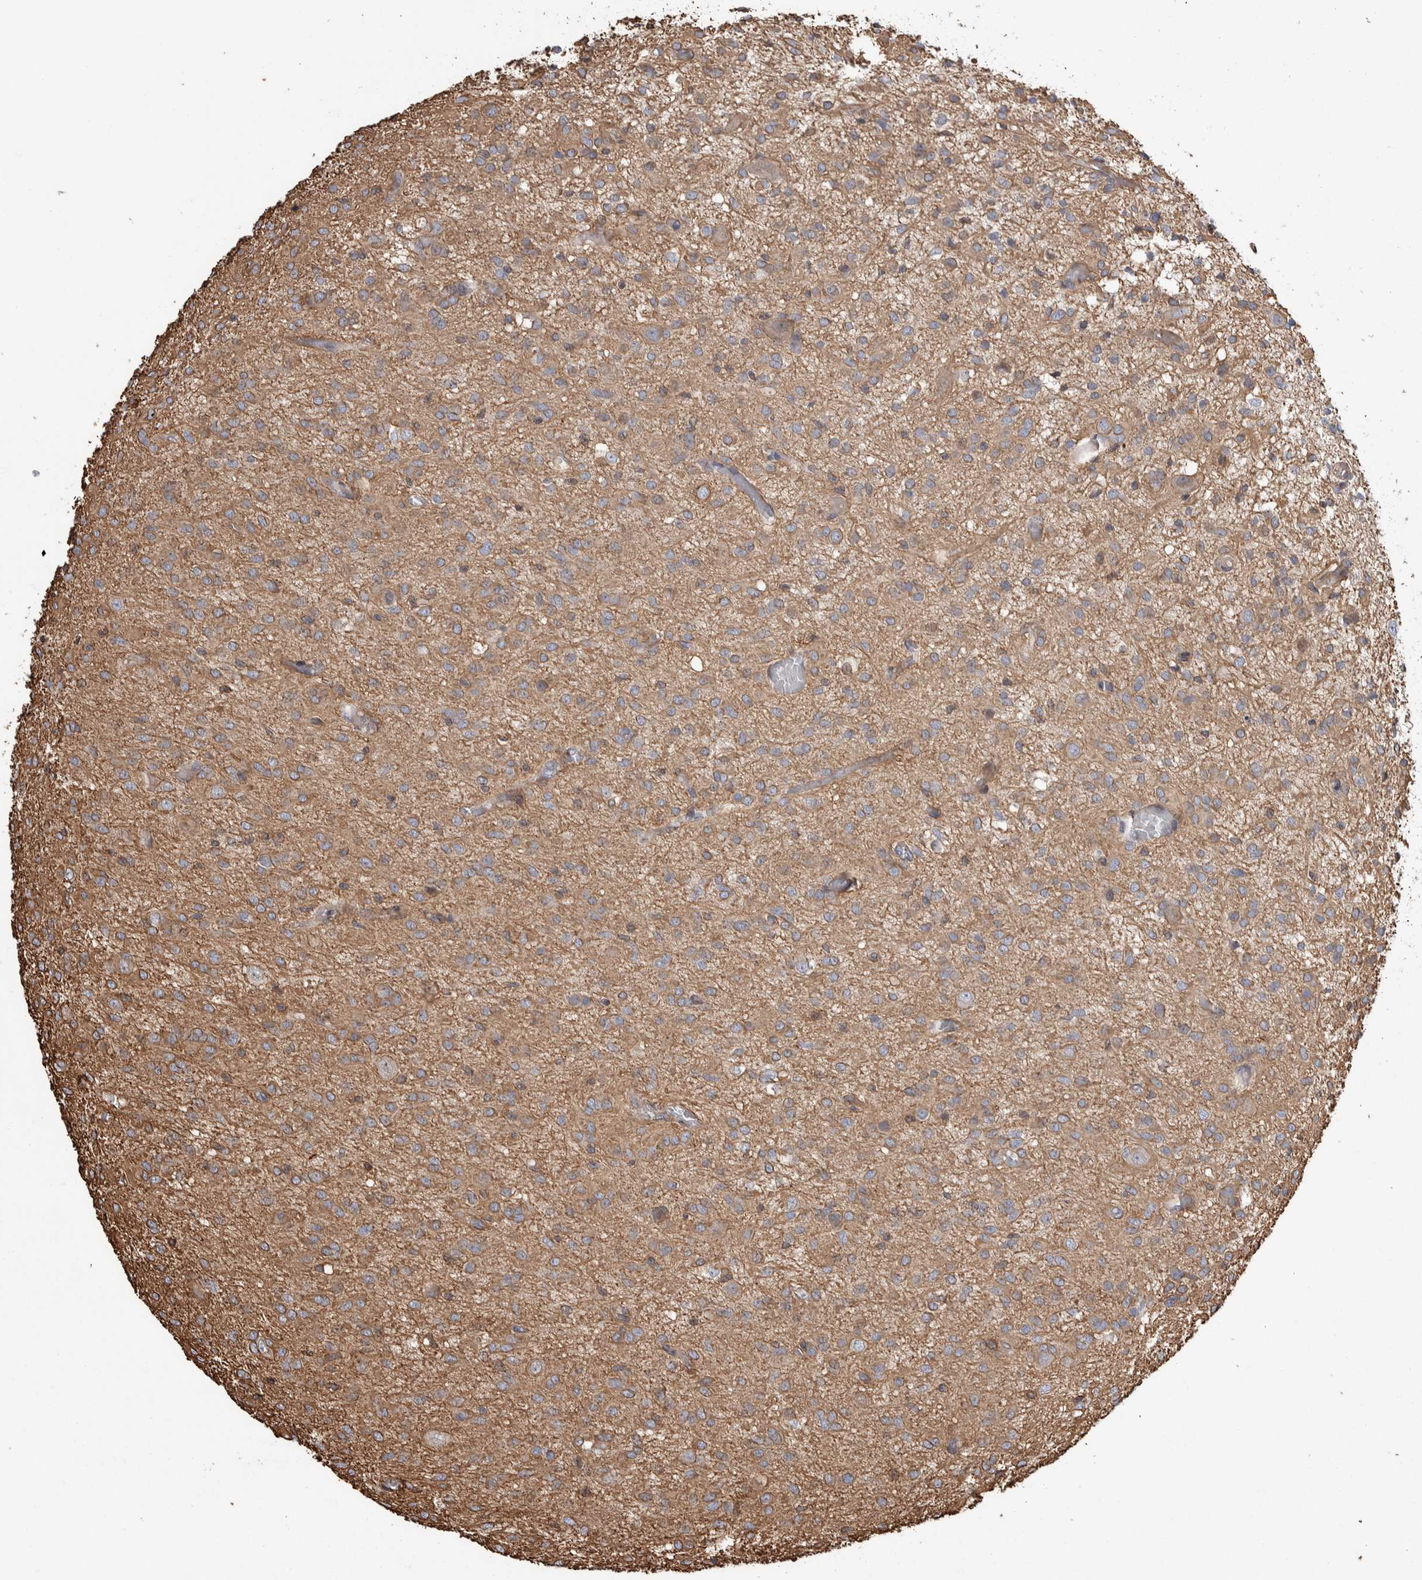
{"staining": {"intensity": "weak", "quantity": ">75%", "location": "cytoplasmic/membranous"}, "tissue": "glioma", "cell_type": "Tumor cells", "image_type": "cancer", "snomed": [{"axis": "morphology", "description": "Glioma, malignant, High grade"}, {"axis": "topography", "description": "Brain"}], "caption": "Protein staining demonstrates weak cytoplasmic/membranous positivity in about >75% of tumor cells in high-grade glioma (malignant).", "gene": "ENPP2", "patient": {"sex": "female", "age": 59}}